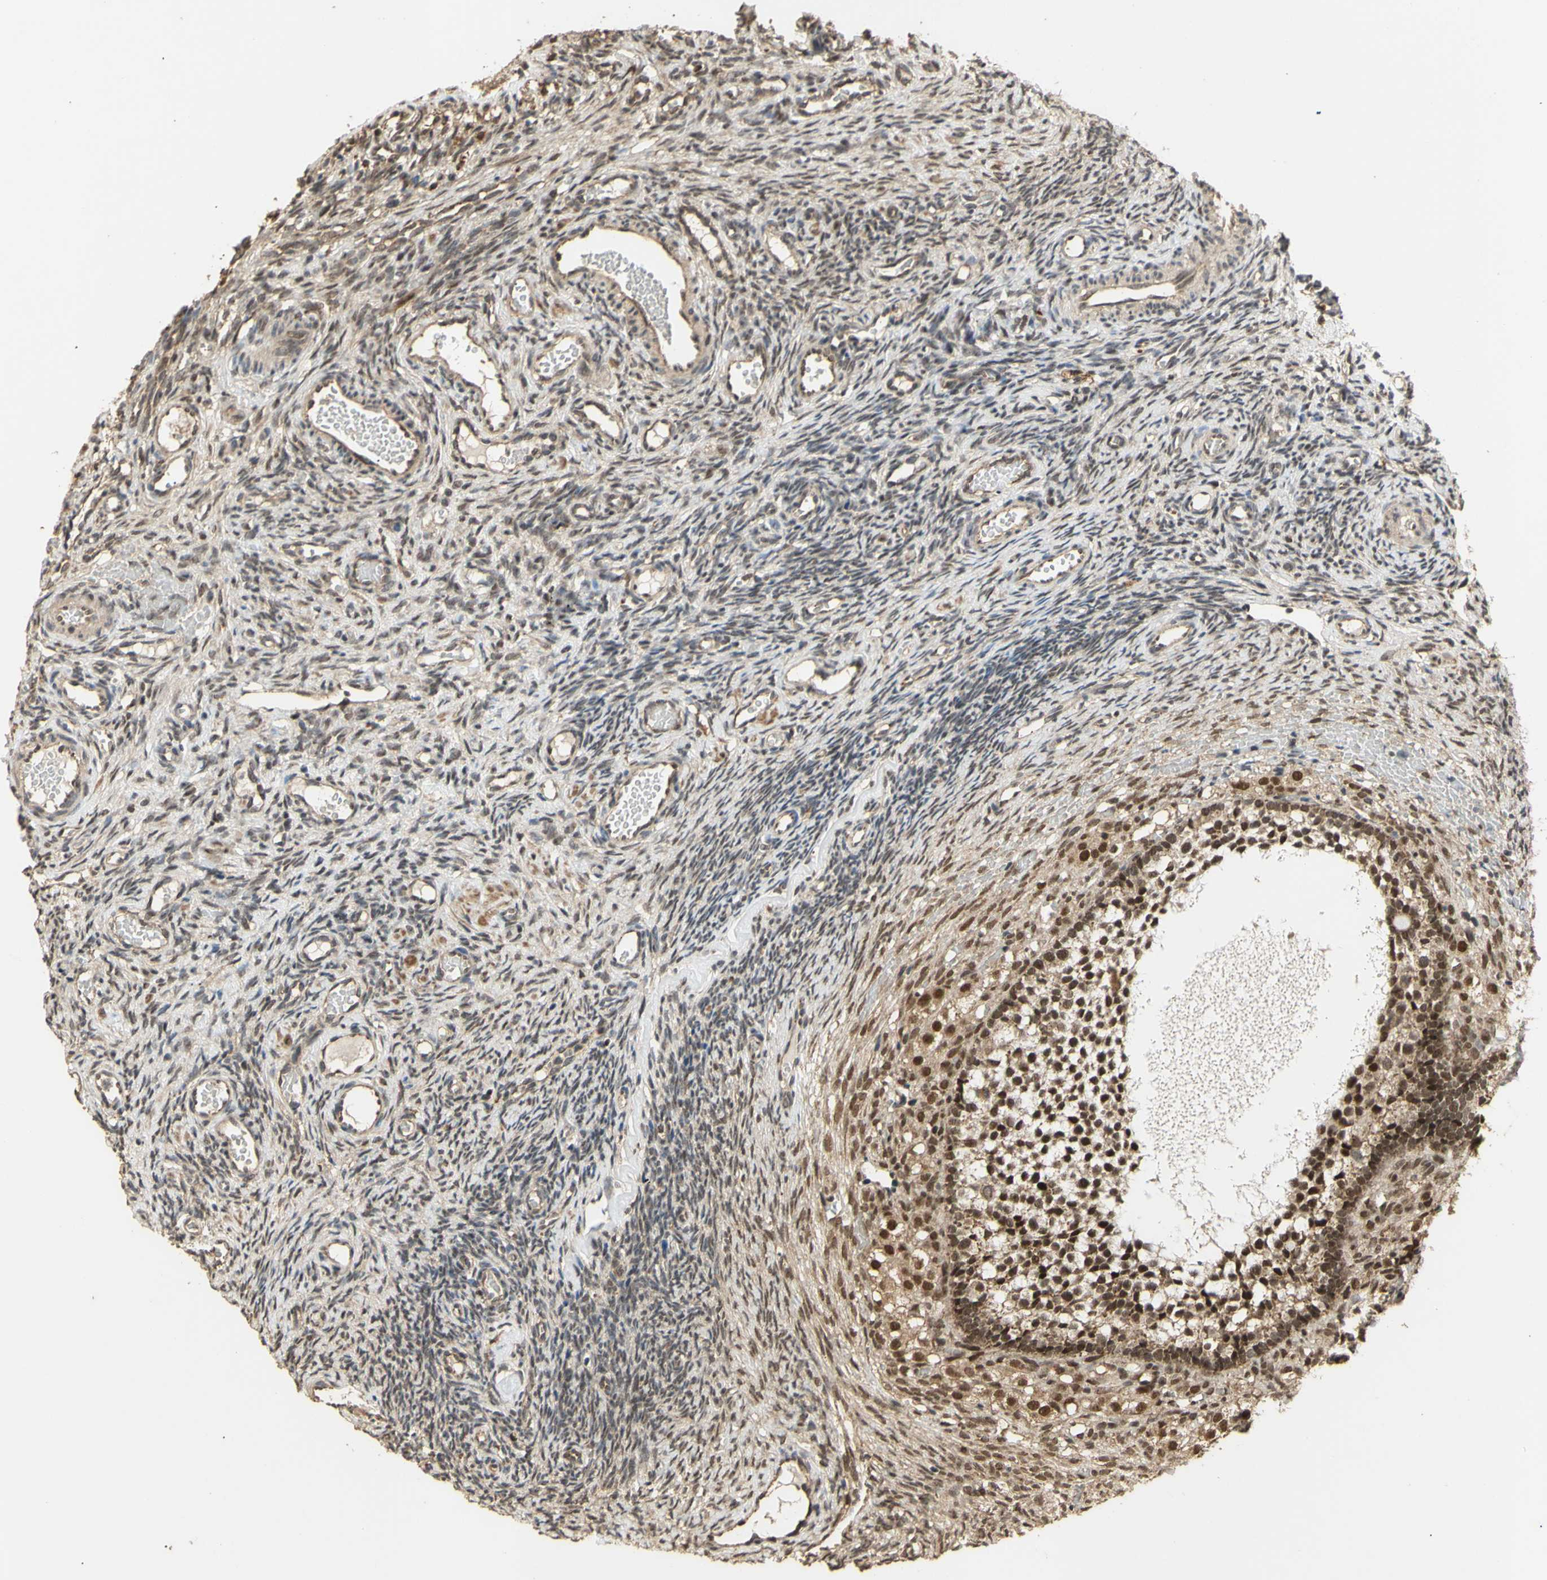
{"staining": {"intensity": "strong", "quantity": ">75%", "location": "nuclear"}, "tissue": "ovary", "cell_type": "Follicle cells", "image_type": "normal", "snomed": [{"axis": "morphology", "description": "Normal tissue, NOS"}, {"axis": "topography", "description": "Ovary"}], "caption": "Immunohistochemical staining of unremarkable human ovary demonstrates high levels of strong nuclear expression in approximately >75% of follicle cells.", "gene": "GTF2E2", "patient": {"sex": "female", "age": 35}}